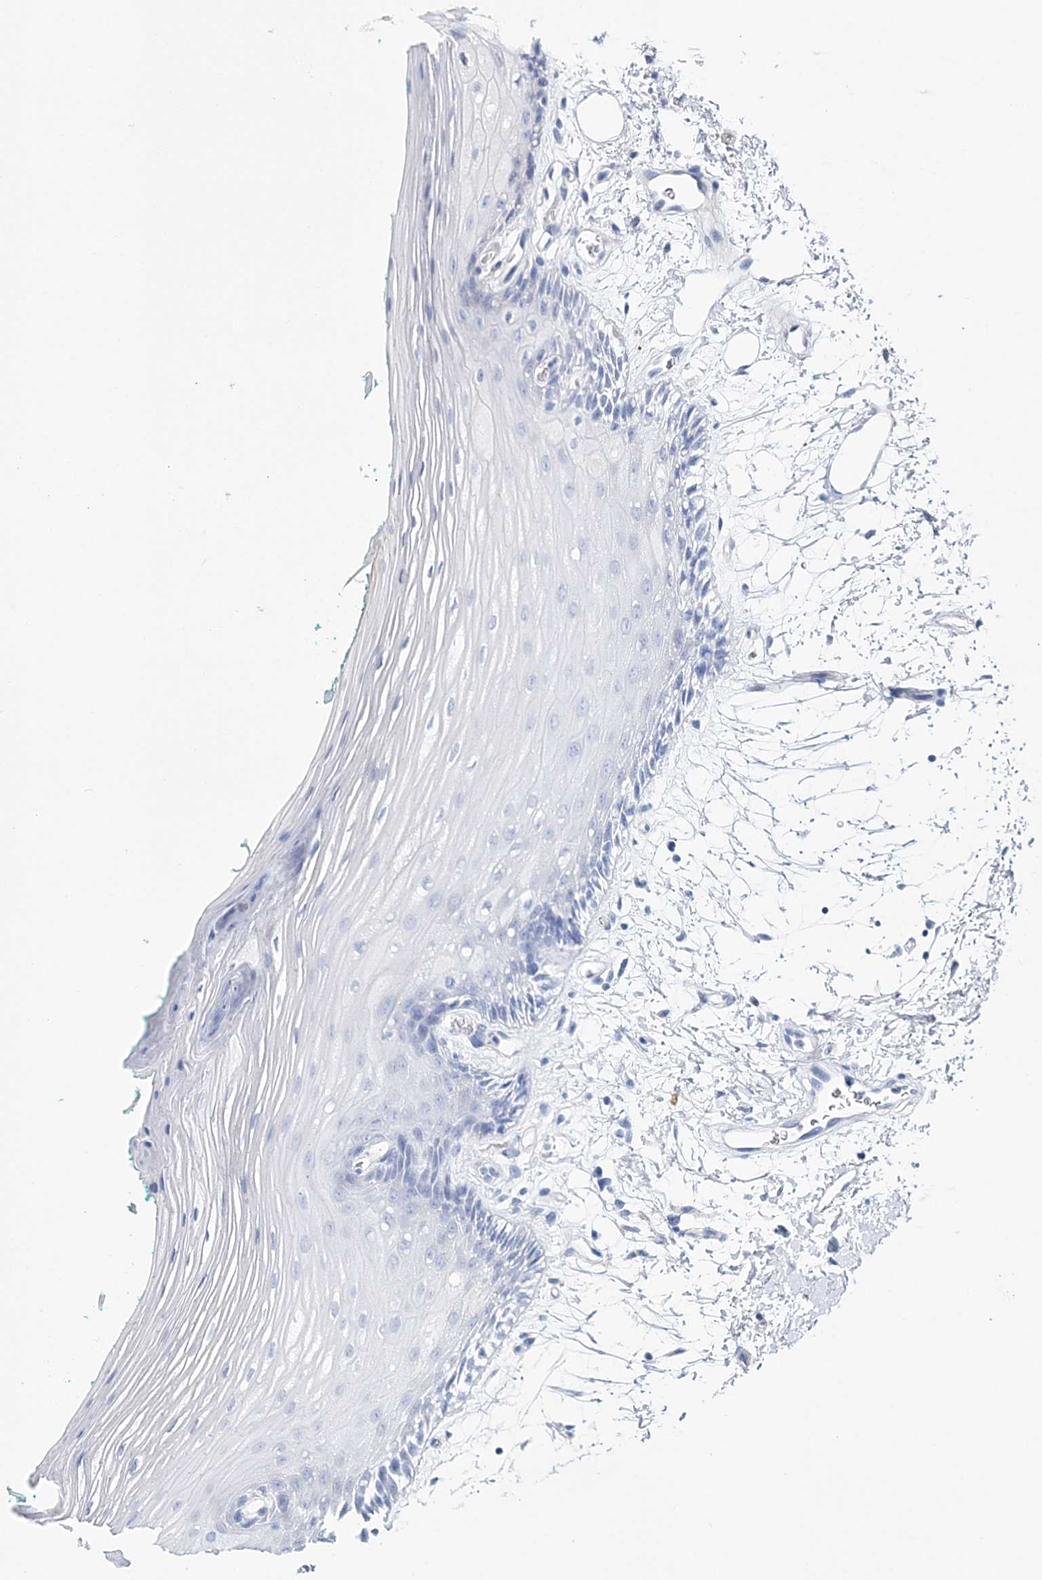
{"staining": {"intensity": "negative", "quantity": "none", "location": "none"}, "tissue": "oral mucosa", "cell_type": "Squamous epithelial cells", "image_type": "normal", "snomed": [{"axis": "morphology", "description": "Normal tissue, NOS"}, {"axis": "topography", "description": "Skeletal muscle"}, {"axis": "topography", "description": "Oral tissue"}, {"axis": "topography", "description": "Peripheral nerve tissue"}], "caption": "Histopathology image shows no significant protein staining in squamous epithelial cells of benign oral mucosa. (DAB immunohistochemistry visualized using brightfield microscopy, high magnification).", "gene": "ANO1", "patient": {"sex": "female", "age": 84}}